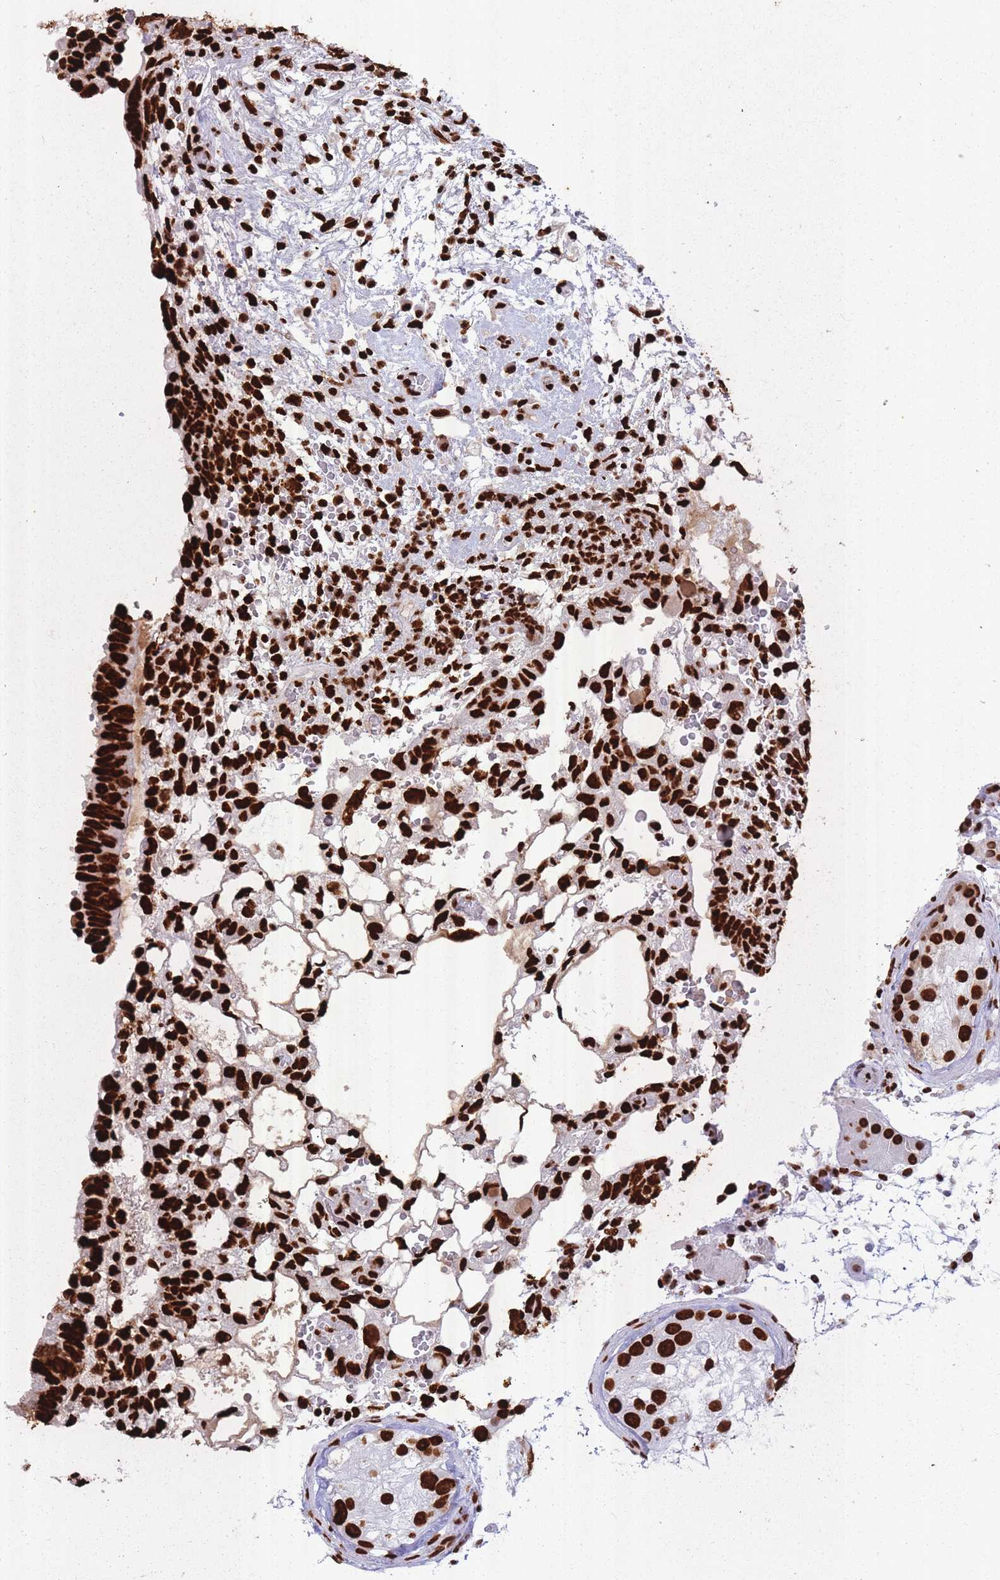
{"staining": {"intensity": "strong", "quantity": ">75%", "location": "nuclear"}, "tissue": "testis cancer", "cell_type": "Tumor cells", "image_type": "cancer", "snomed": [{"axis": "morphology", "description": "Normal tissue, NOS"}, {"axis": "morphology", "description": "Carcinoma, Embryonal, NOS"}, {"axis": "topography", "description": "Testis"}], "caption": "Embryonal carcinoma (testis) stained with a brown dye demonstrates strong nuclear positive positivity in approximately >75% of tumor cells.", "gene": "HNRNPUL1", "patient": {"sex": "male", "age": 32}}